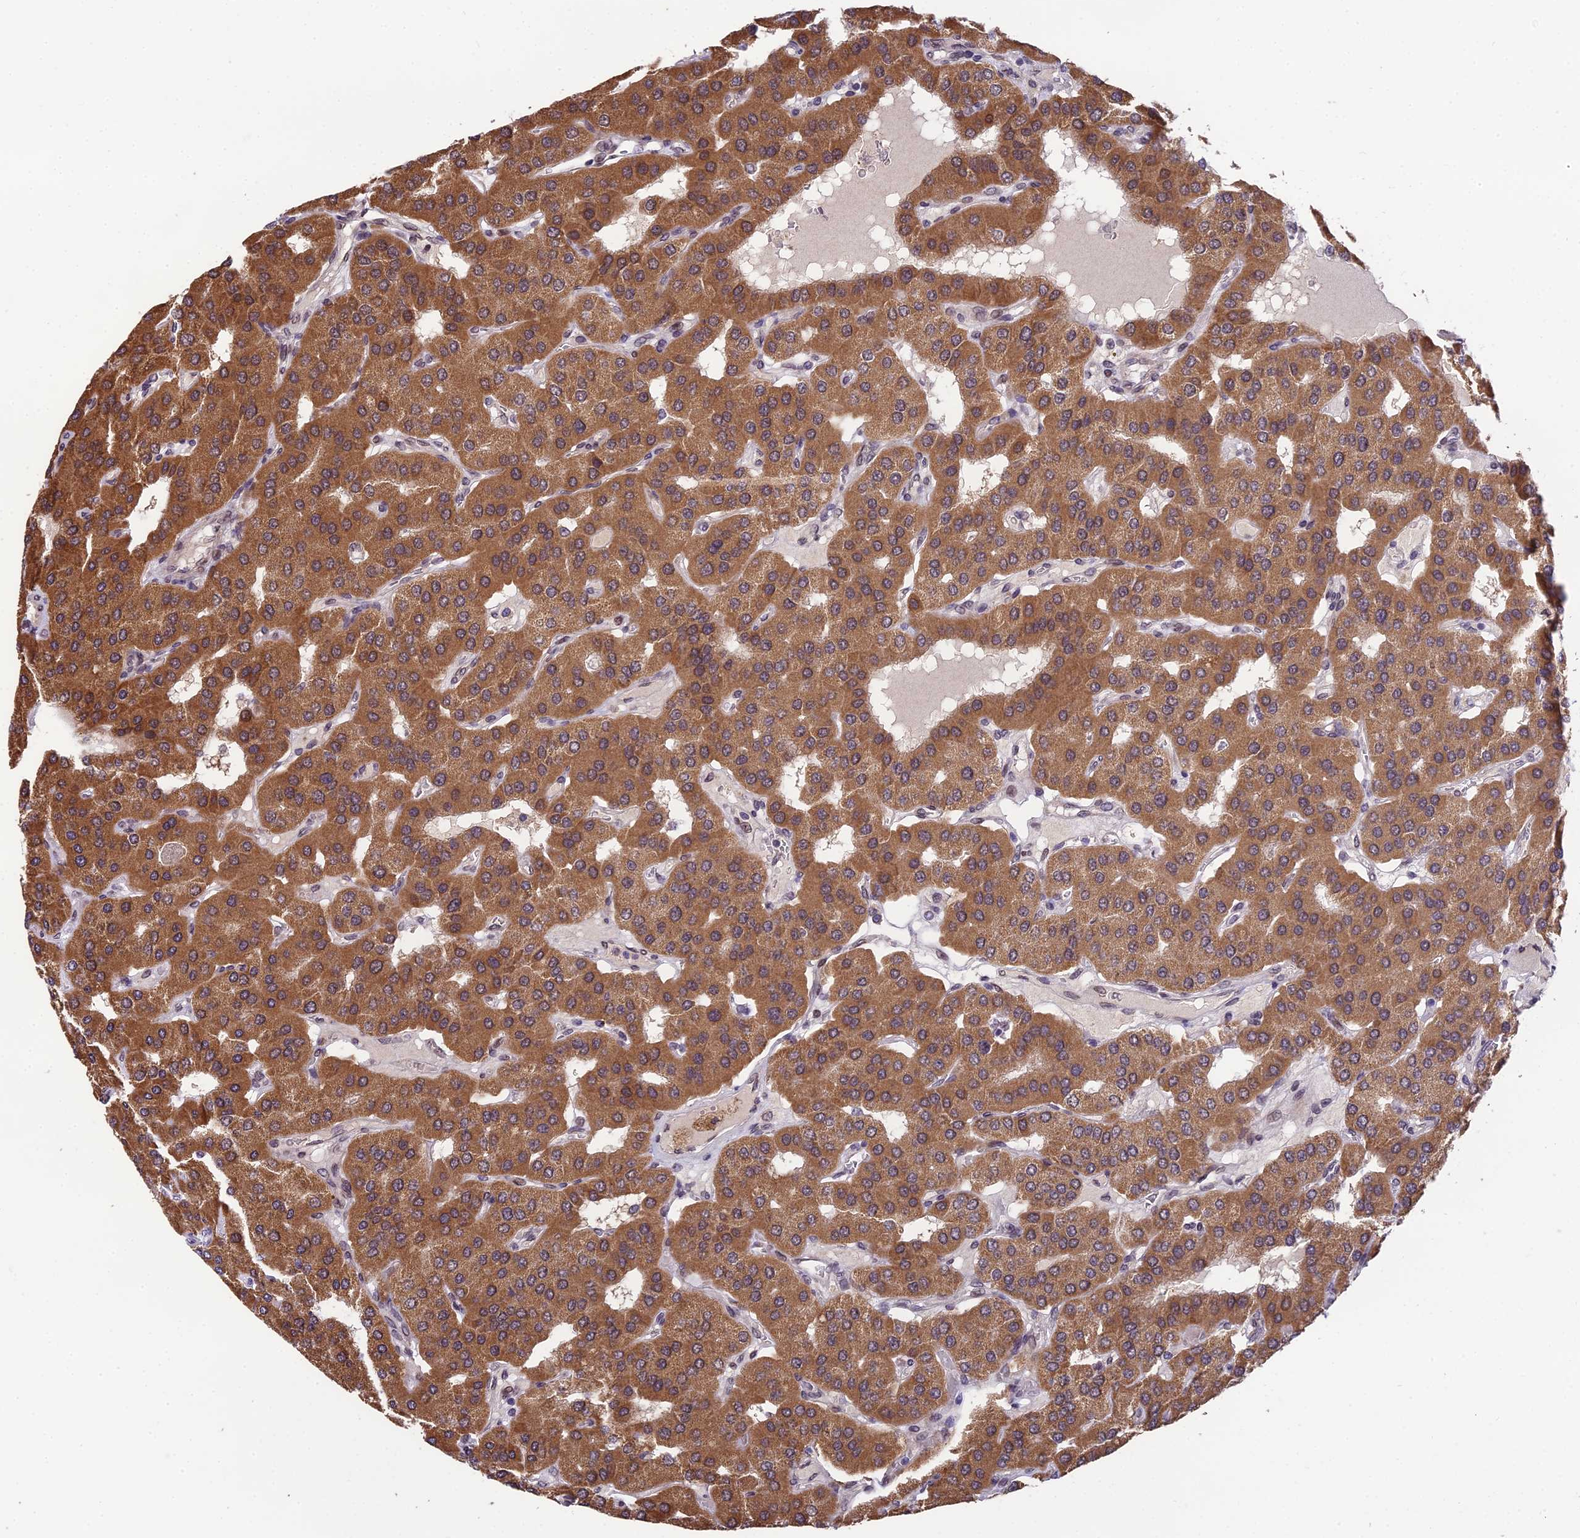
{"staining": {"intensity": "strong", "quantity": ">75%", "location": "cytoplasmic/membranous"}, "tissue": "parathyroid gland", "cell_type": "Glandular cells", "image_type": "normal", "snomed": [{"axis": "morphology", "description": "Normal tissue, NOS"}, {"axis": "morphology", "description": "Adenoma, NOS"}, {"axis": "topography", "description": "Parathyroid gland"}], "caption": "An immunohistochemistry (IHC) histopathology image of benign tissue is shown. Protein staining in brown shows strong cytoplasmic/membranous positivity in parathyroid gland within glandular cells.", "gene": "CYP2R1", "patient": {"sex": "female", "age": 86}}